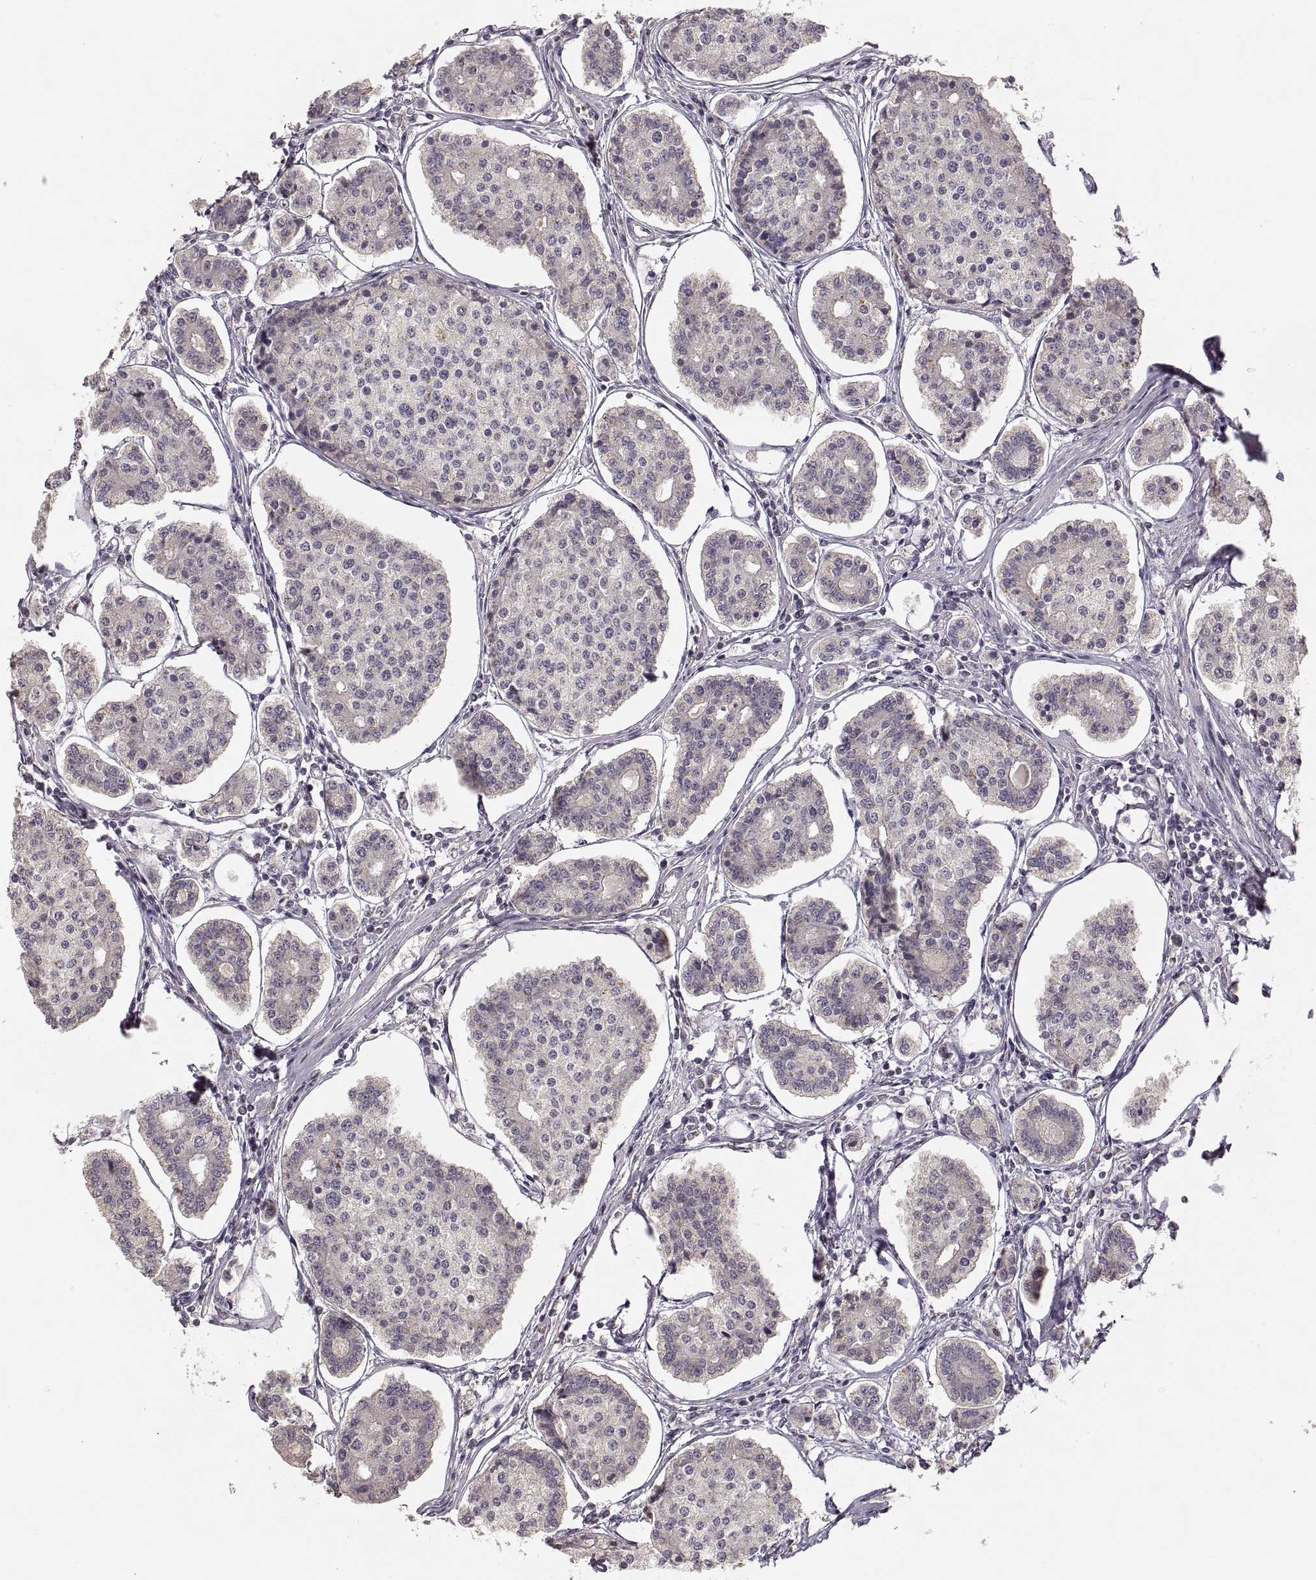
{"staining": {"intensity": "negative", "quantity": "none", "location": "none"}, "tissue": "carcinoid", "cell_type": "Tumor cells", "image_type": "cancer", "snomed": [{"axis": "morphology", "description": "Carcinoid, malignant, NOS"}, {"axis": "topography", "description": "Small intestine"}], "caption": "The histopathology image demonstrates no significant expression in tumor cells of malignant carcinoid.", "gene": "LAMC2", "patient": {"sex": "female", "age": 65}}